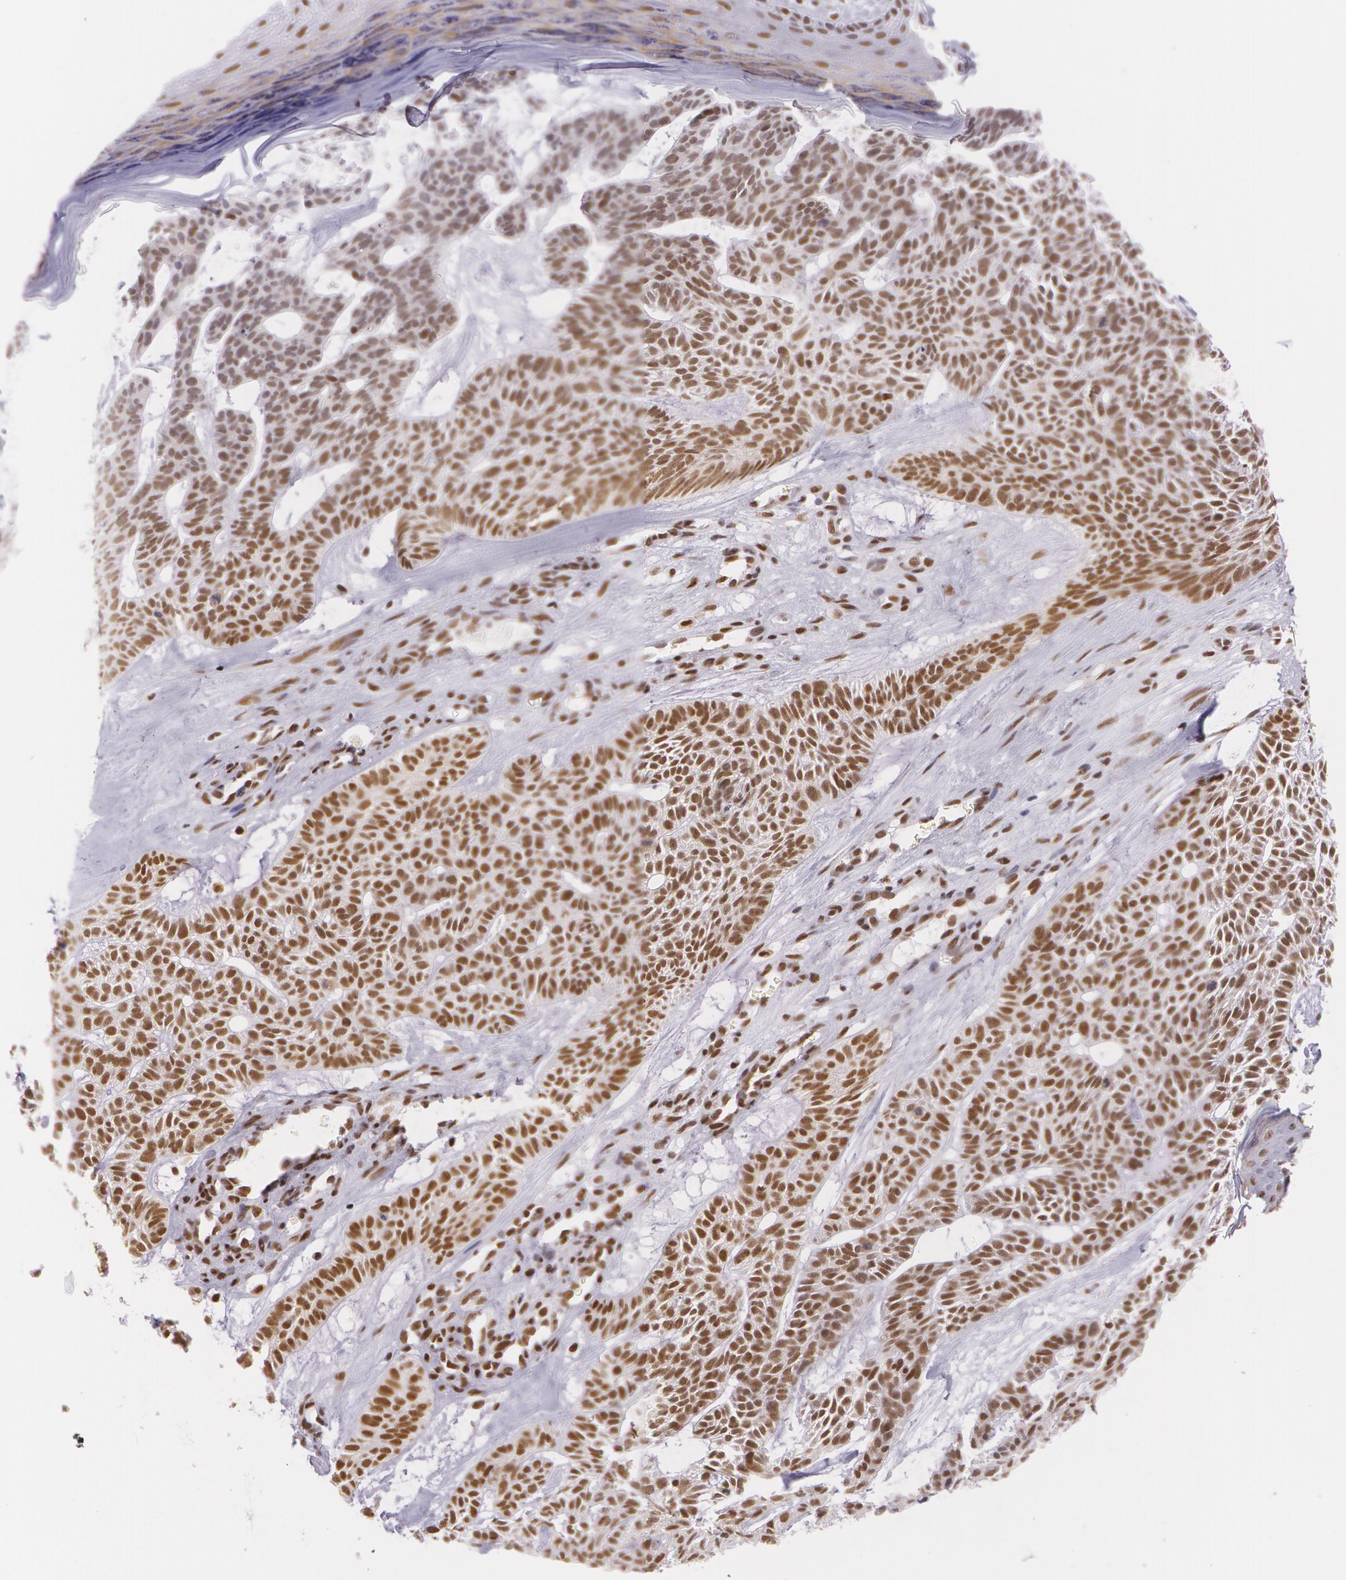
{"staining": {"intensity": "strong", "quantity": ">75%", "location": "nuclear"}, "tissue": "skin cancer", "cell_type": "Tumor cells", "image_type": "cancer", "snomed": [{"axis": "morphology", "description": "Basal cell carcinoma"}, {"axis": "topography", "description": "Skin"}], "caption": "Protein expression analysis of skin cancer (basal cell carcinoma) displays strong nuclear staining in approximately >75% of tumor cells.", "gene": "NBN", "patient": {"sex": "male", "age": 75}}